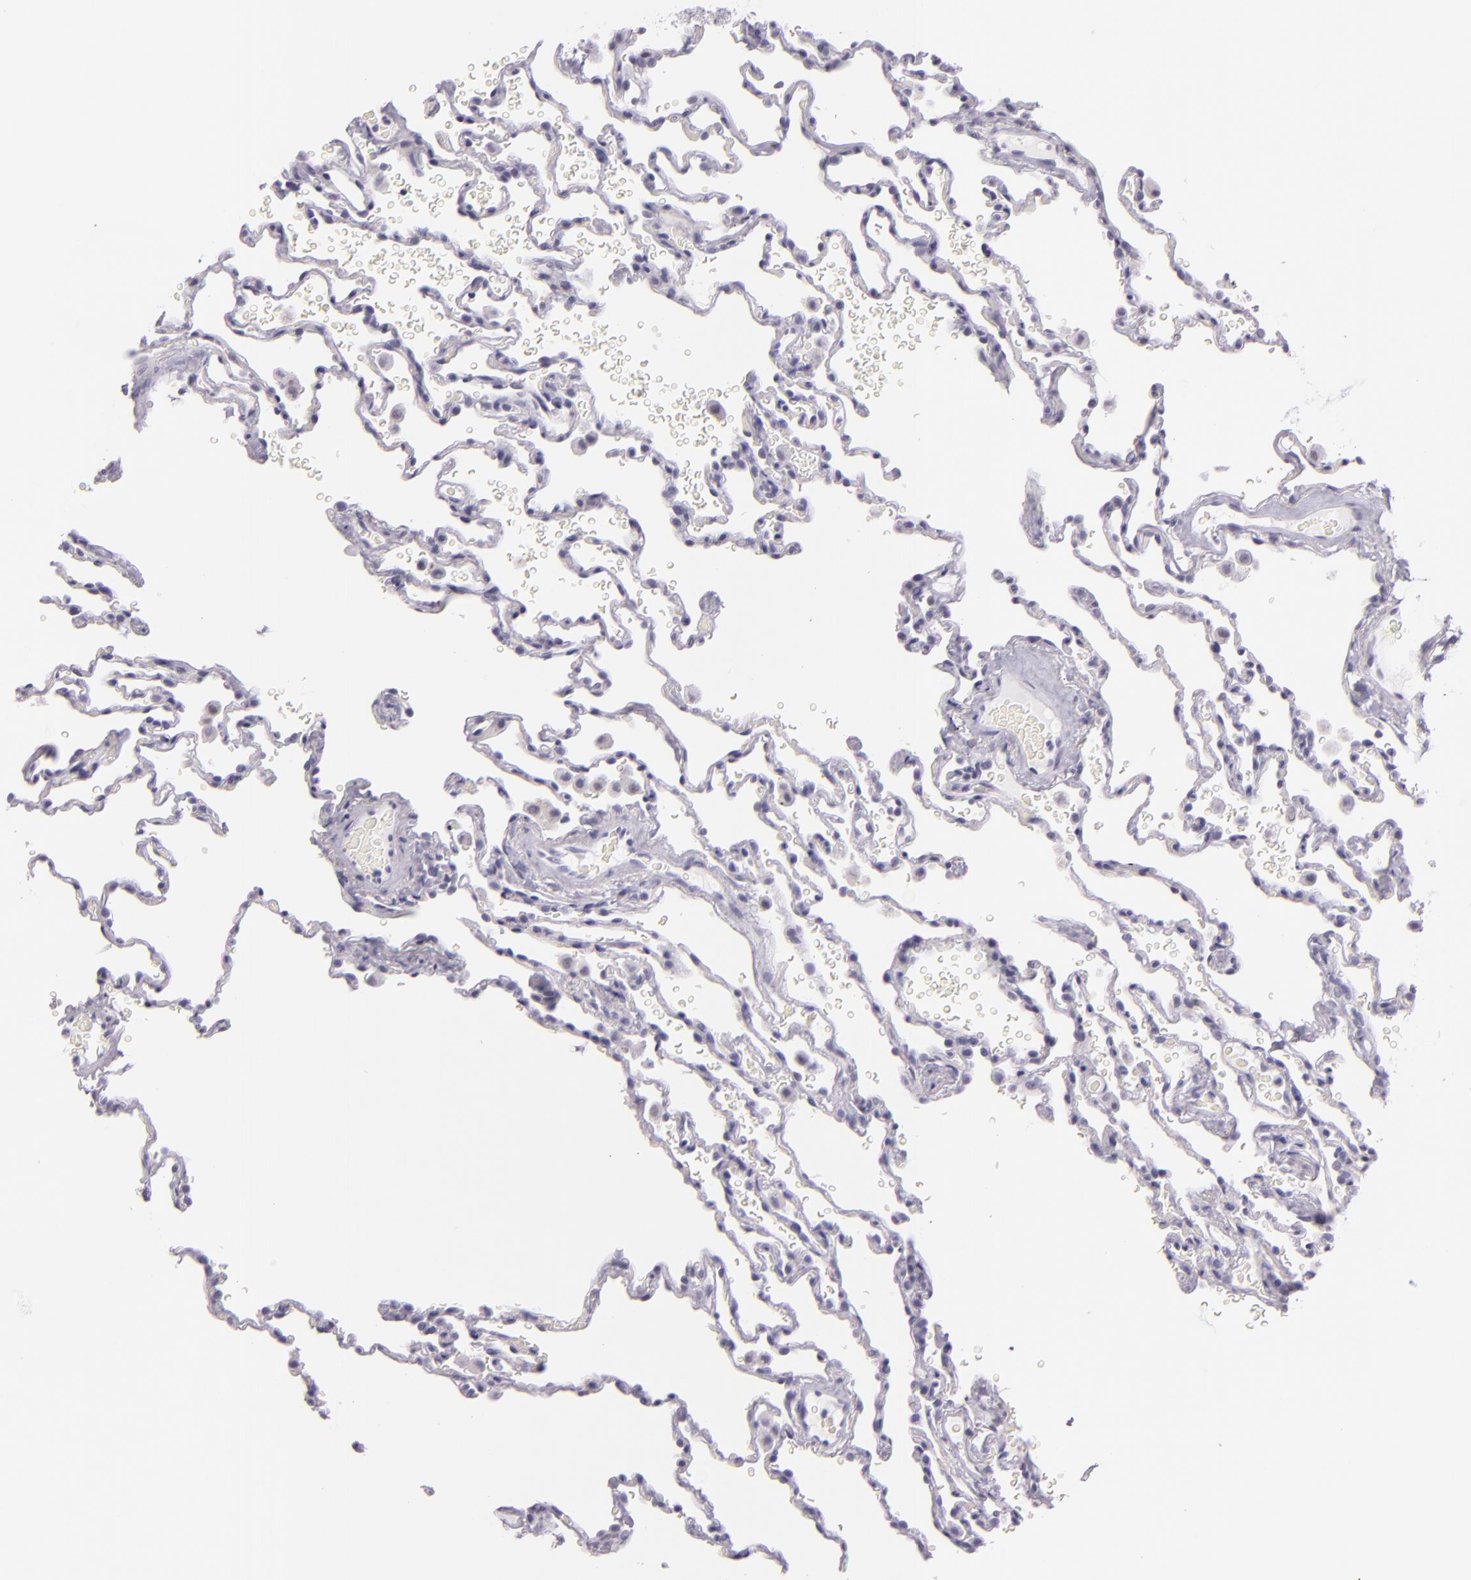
{"staining": {"intensity": "negative", "quantity": "none", "location": "none"}, "tissue": "lung", "cell_type": "Alveolar cells", "image_type": "normal", "snomed": [{"axis": "morphology", "description": "Normal tissue, NOS"}, {"axis": "topography", "description": "Lung"}], "caption": "This is a histopathology image of immunohistochemistry (IHC) staining of normal lung, which shows no expression in alveolar cells. Nuclei are stained in blue.", "gene": "HSP90AA1", "patient": {"sex": "male", "age": 59}}